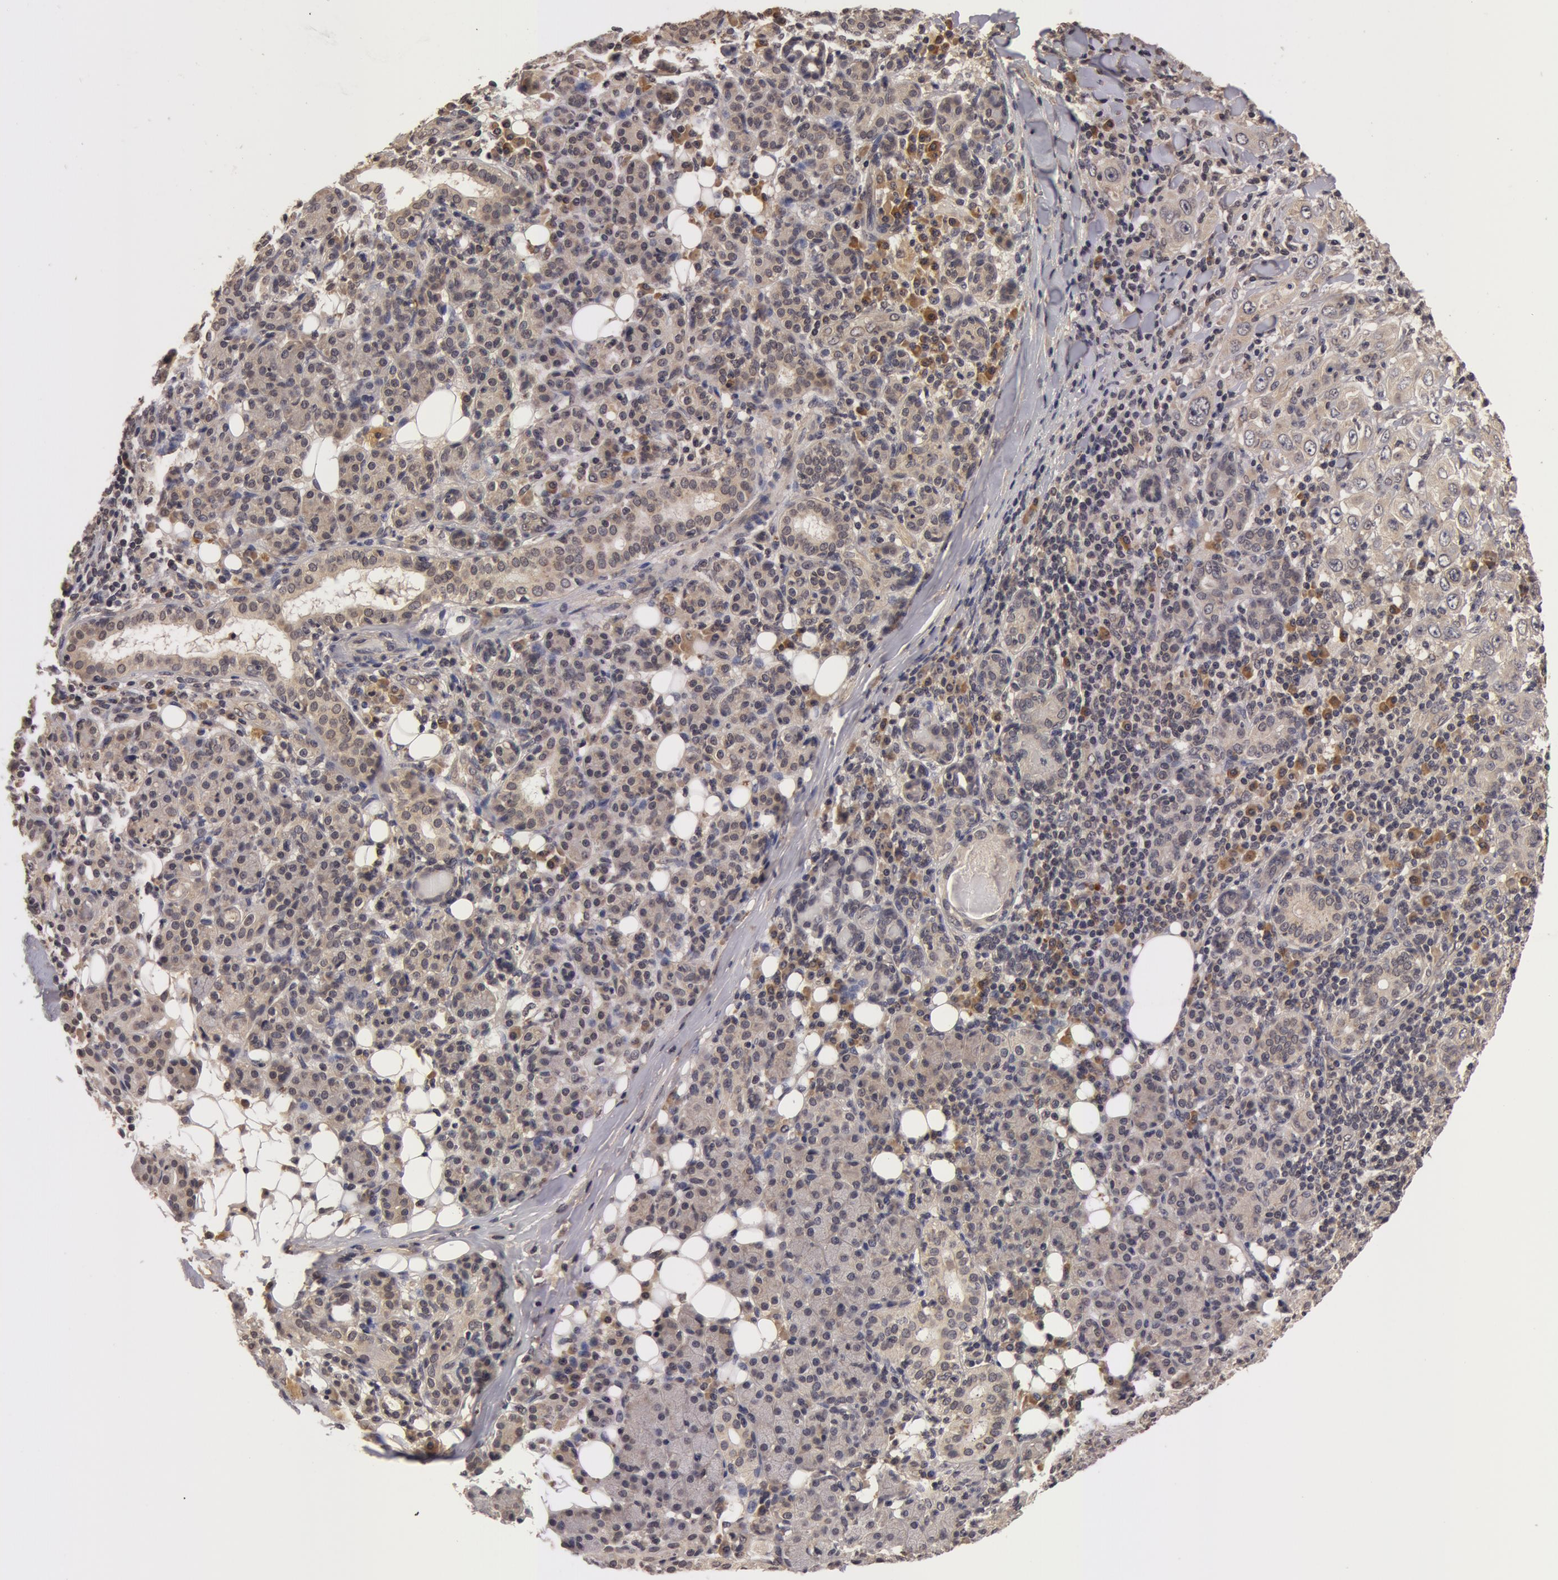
{"staining": {"intensity": "weak", "quantity": ">75%", "location": "cytoplasmic/membranous,nuclear"}, "tissue": "skin cancer", "cell_type": "Tumor cells", "image_type": "cancer", "snomed": [{"axis": "morphology", "description": "Squamous cell carcinoma, NOS"}, {"axis": "topography", "description": "Skin"}], "caption": "There is low levels of weak cytoplasmic/membranous and nuclear positivity in tumor cells of skin cancer (squamous cell carcinoma), as demonstrated by immunohistochemical staining (brown color).", "gene": "BCHE", "patient": {"sex": "male", "age": 84}}